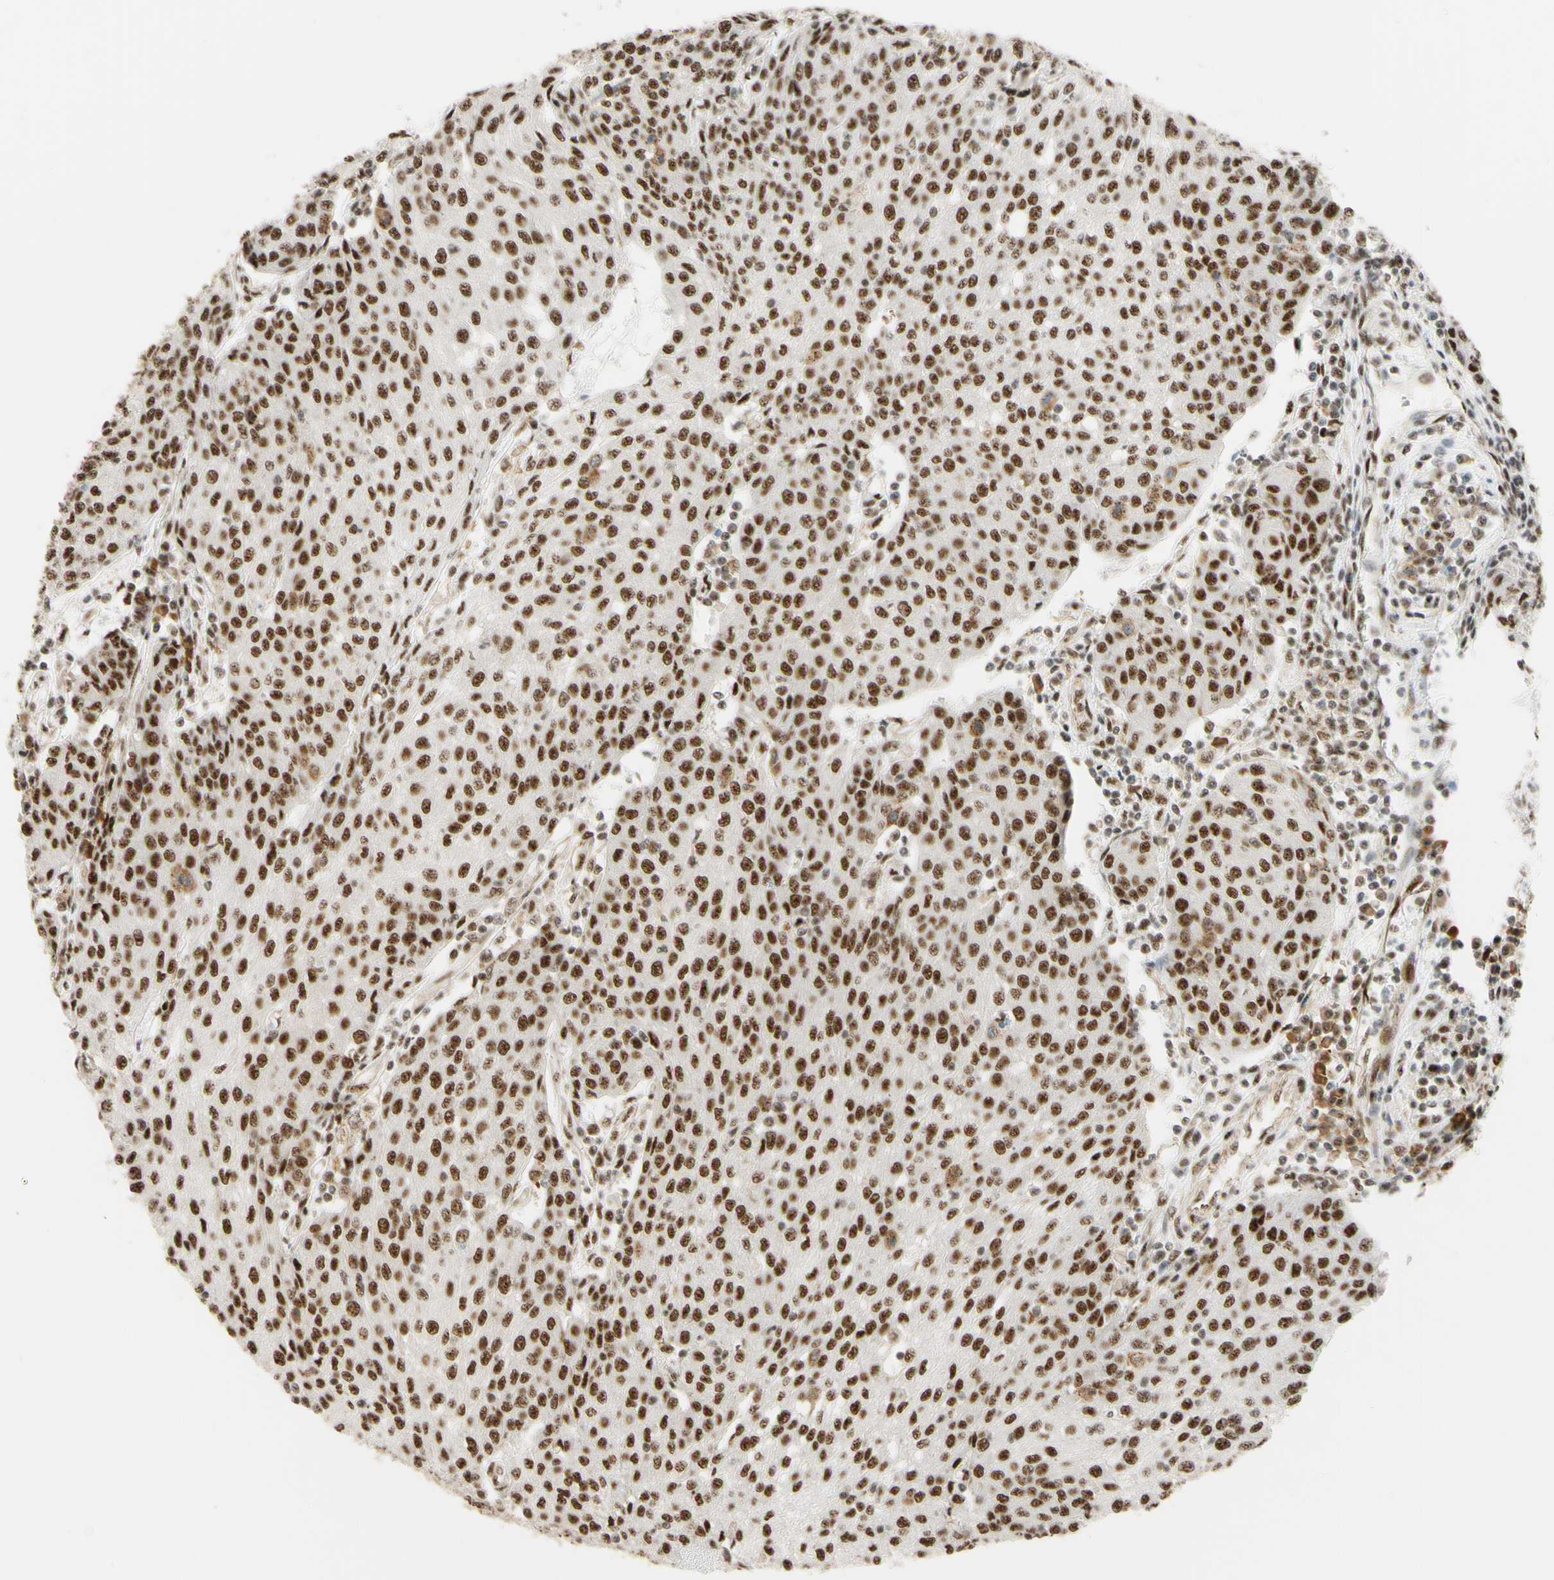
{"staining": {"intensity": "strong", "quantity": ">75%", "location": "nuclear"}, "tissue": "urothelial cancer", "cell_type": "Tumor cells", "image_type": "cancer", "snomed": [{"axis": "morphology", "description": "Urothelial carcinoma, High grade"}, {"axis": "topography", "description": "Urinary bladder"}], "caption": "Urothelial carcinoma (high-grade) stained for a protein (brown) displays strong nuclear positive expression in approximately >75% of tumor cells.", "gene": "SAP18", "patient": {"sex": "female", "age": 85}}